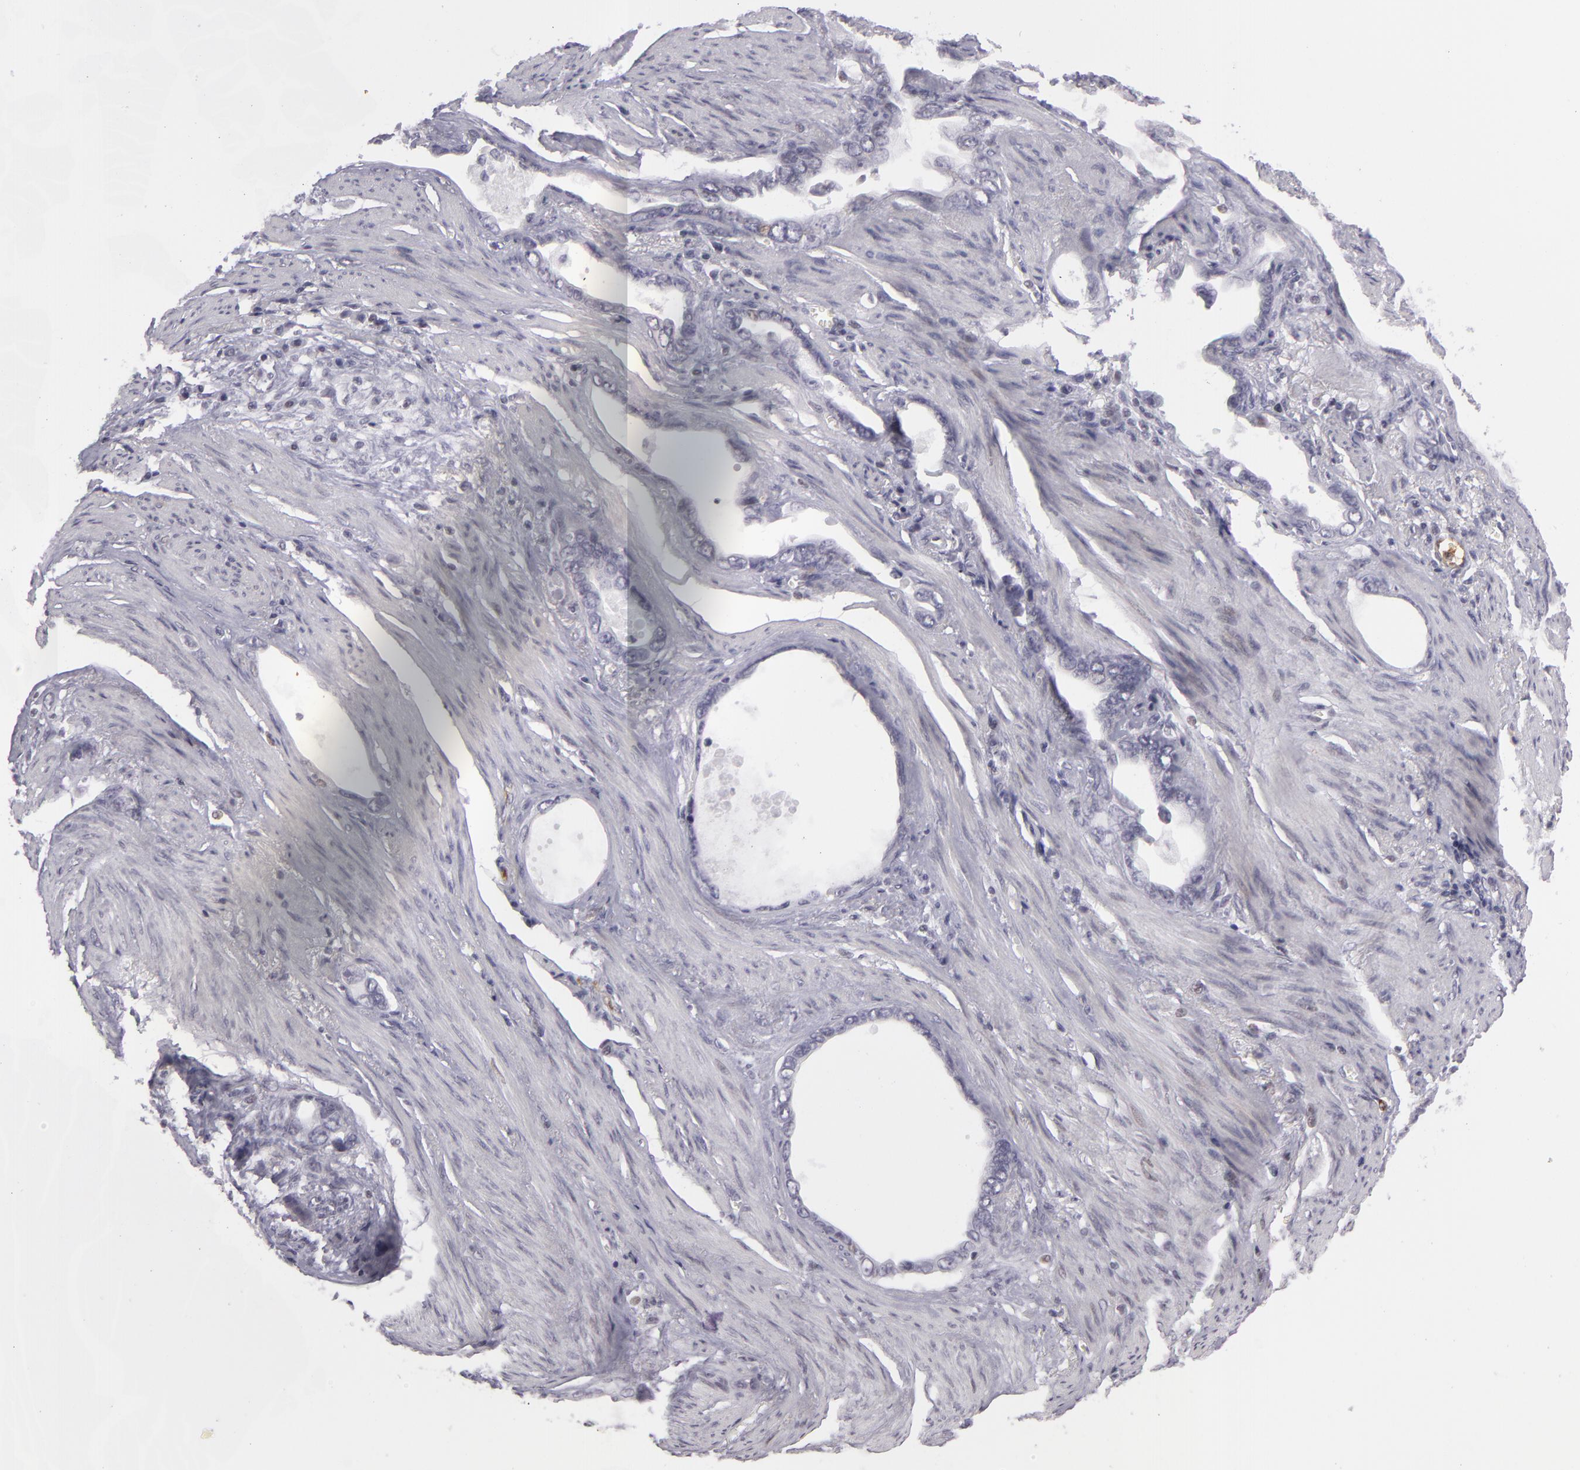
{"staining": {"intensity": "negative", "quantity": "none", "location": "none"}, "tissue": "stomach cancer", "cell_type": "Tumor cells", "image_type": "cancer", "snomed": [{"axis": "morphology", "description": "Adenocarcinoma, NOS"}, {"axis": "topography", "description": "Stomach"}], "caption": "A photomicrograph of adenocarcinoma (stomach) stained for a protein shows no brown staining in tumor cells. Nuclei are stained in blue.", "gene": "CTNNB1", "patient": {"sex": "male", "age": 78}}